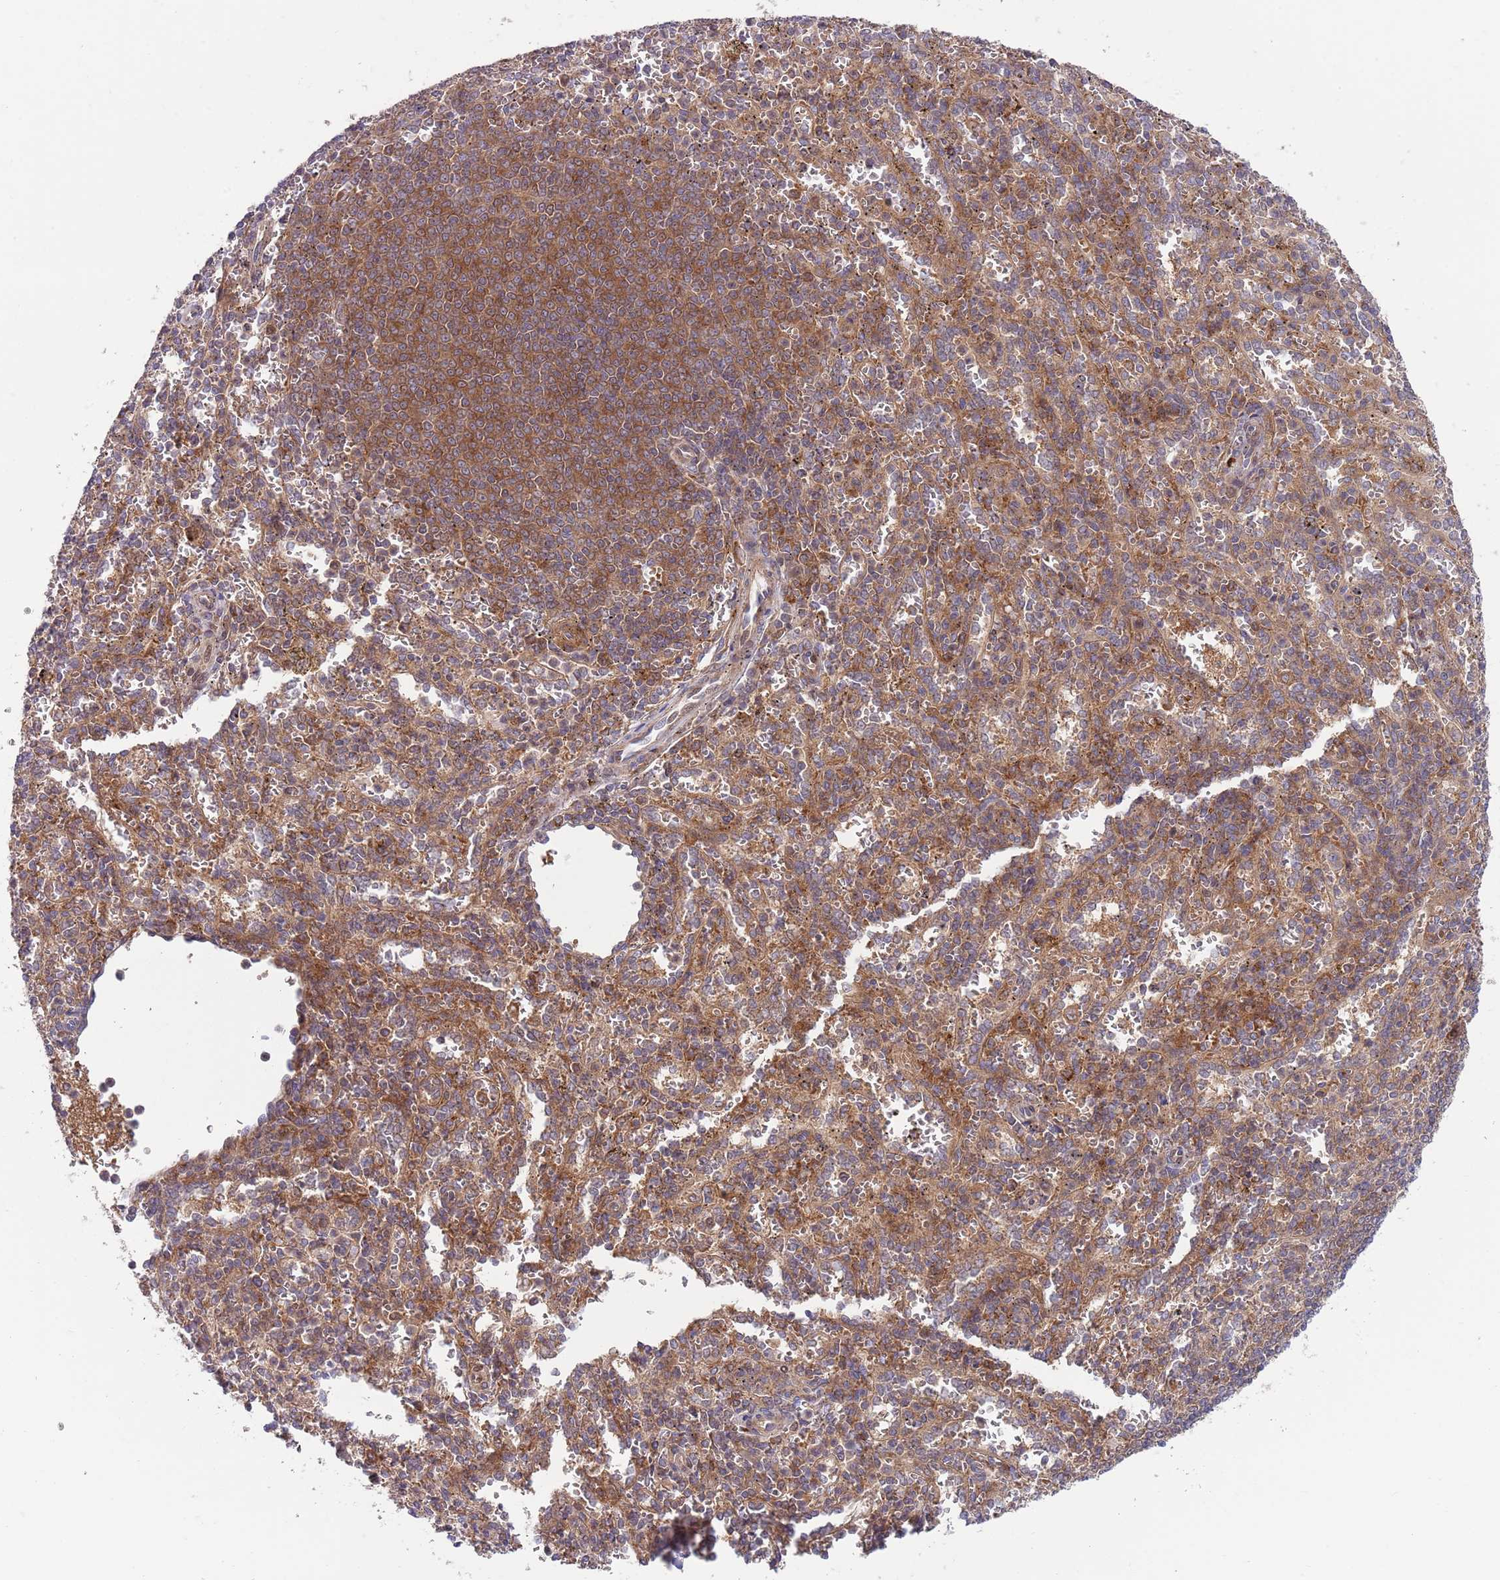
{"staining": {"intensity": "moderate", "quantity": "25%-75%", "location": "cytoplasmic/membranous"}, "tissue": "spleen", "cell_type": "Cells in red pulp", "image_type": "normal", "snomed": [{"axis": "morphology", "description": "Normal tissue, NOS"}, {"axis": "topography", "description": "Spleen"}], "caption": "Moderate cytoplasmic/membranous protein staining is present in about 25%-75% of cells in red pulp in spleen. The staining was performed using DAB (3,3'-diaminobenzidine), with brown indicating positive protein expression. Nuclei are stained blue with hematoxylin.", "gene": "GGA1", "patient": {"sex": "female", "age": 21}}